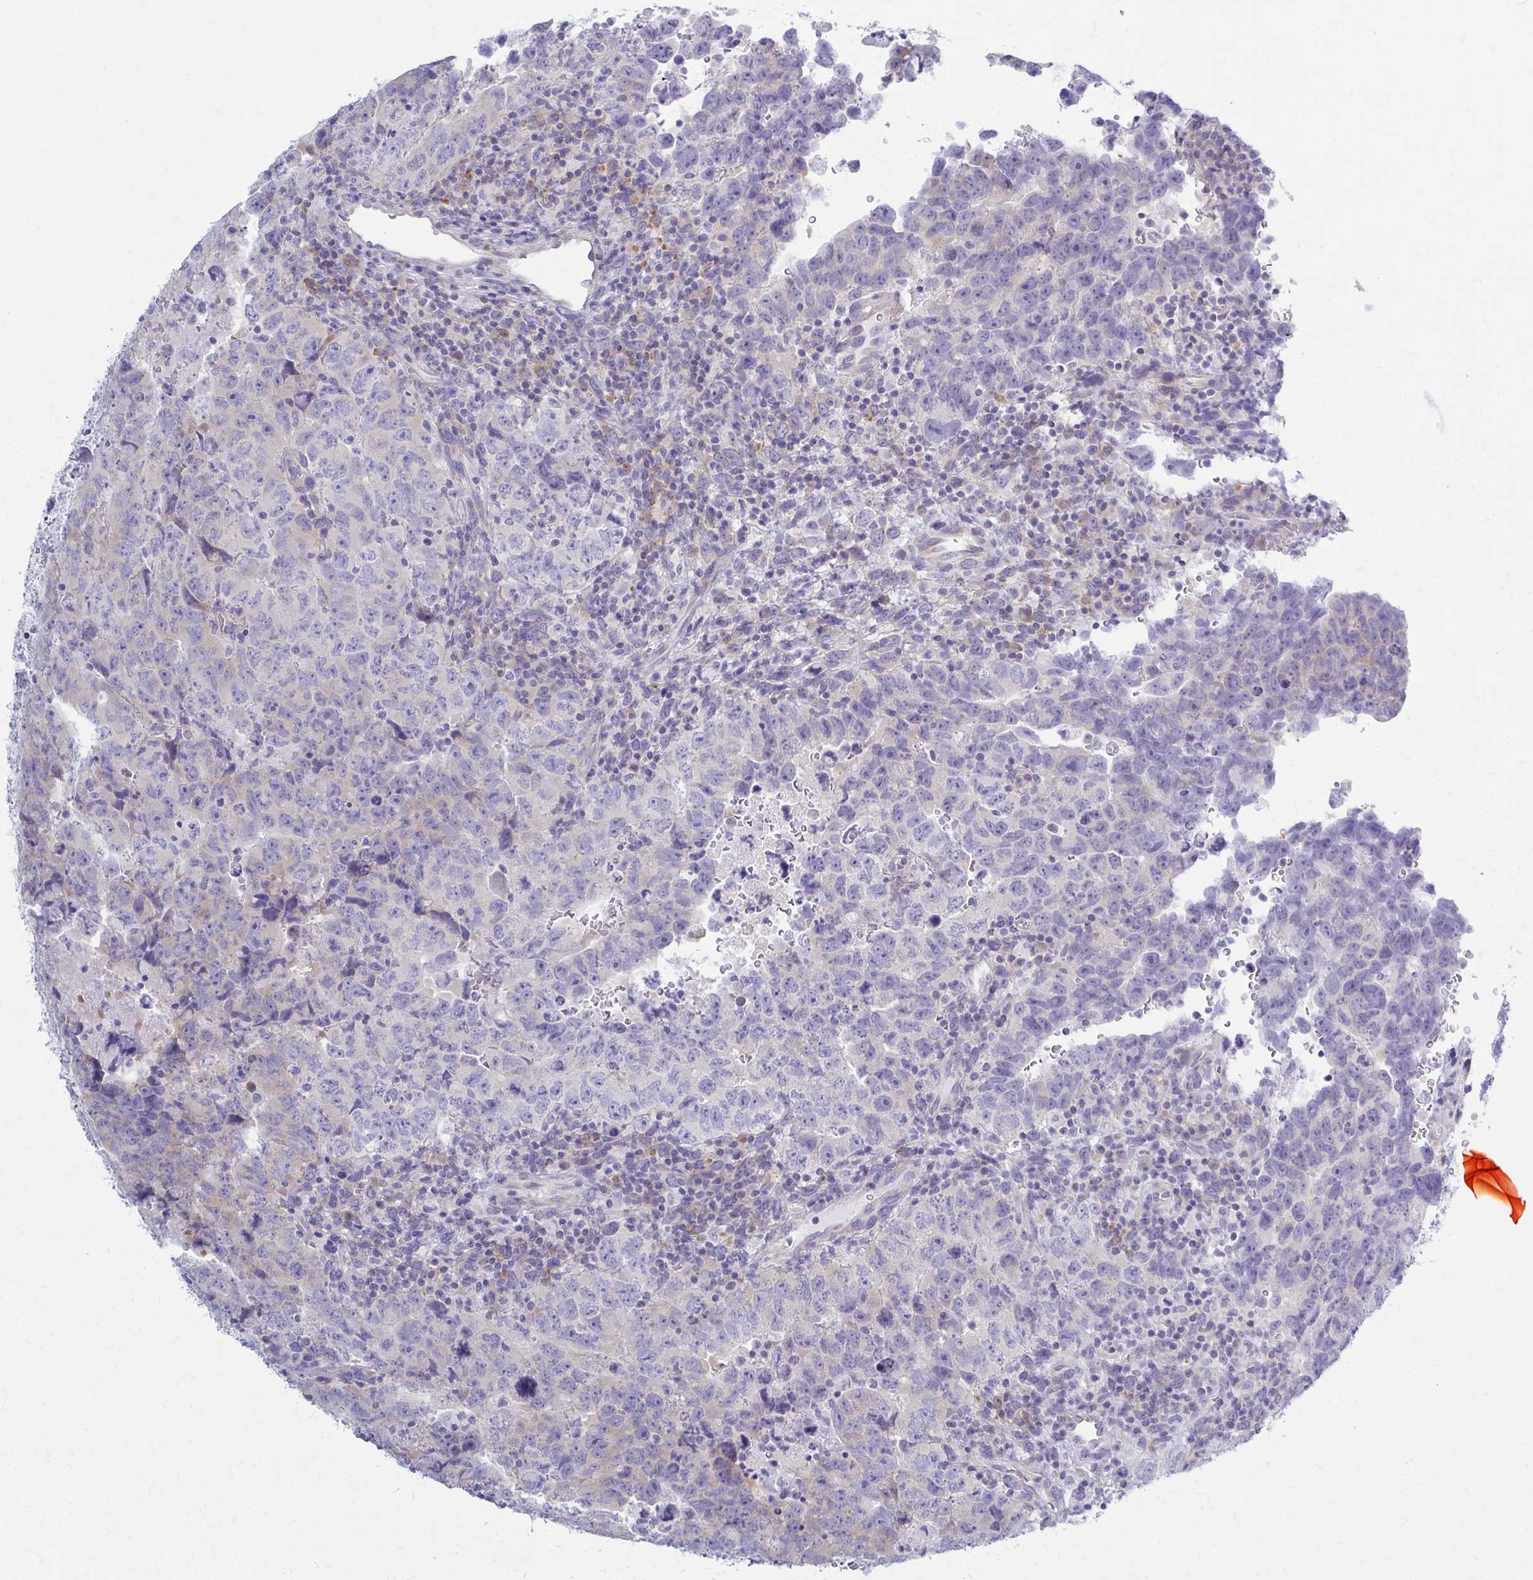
{"staining": {"intensity": "negative", "quantity": "none", "location": "none"}, "tissue": "testis cancer", "cell_type": "Tumor cells", "image_type": "cancer", "snomed": [{"axis": "morphology", "description": "Carcinoma, Embryonal, NOS"}, {"axis": "topography", "description": "Testis"}], "caption": "A high-resolution histopathology image shows immunohistochemistry (IHC) staining of embryonal carcinoma (testis), which exhibits no significant expression in tumor cells.", "gene": "PRKRA", "patient": {"sex": "male", "age": 24}}